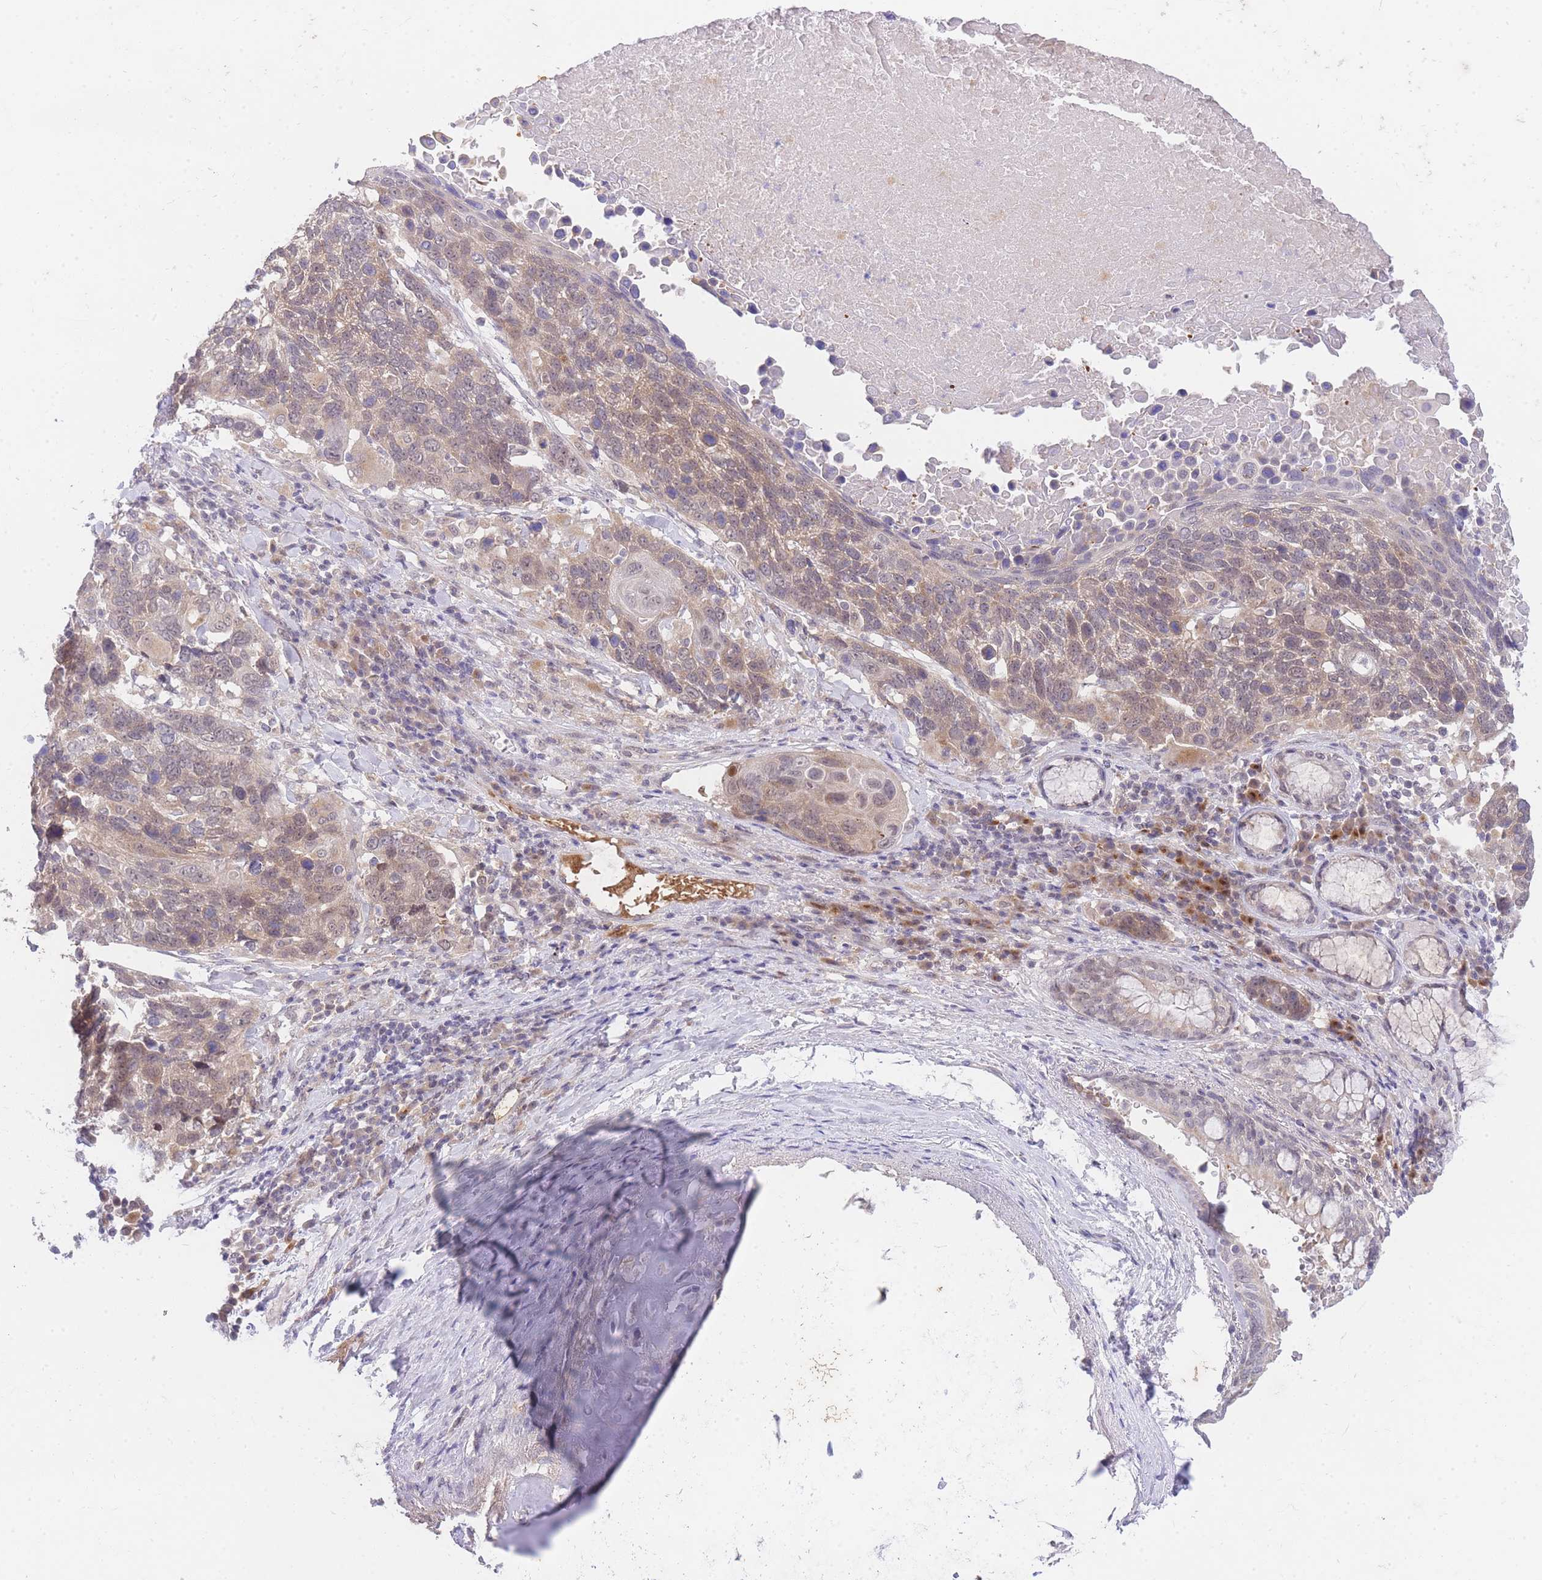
{"staining": {"intensity": "weak", "quantity": ">75%", "location": "cytoplasmic/membranous"}, "tissue": "lung cancer", "cell_type": "Tumor cells", "image_type": "cancer", "snomed": [{"axis": "morphology", "description": "Squamous cell carcinoma, NOS"}, {"axis": "topography", "description": "Lung"}], "caption": "Immunohistochemistry of squamous cell carcinoma (lung) exhibits low levels of weak cytoplasmic/membranous positivity in about >75% of tumor cells.", "gene": "SLC25A33", "patient": {"sex": "male", "age": 66}}